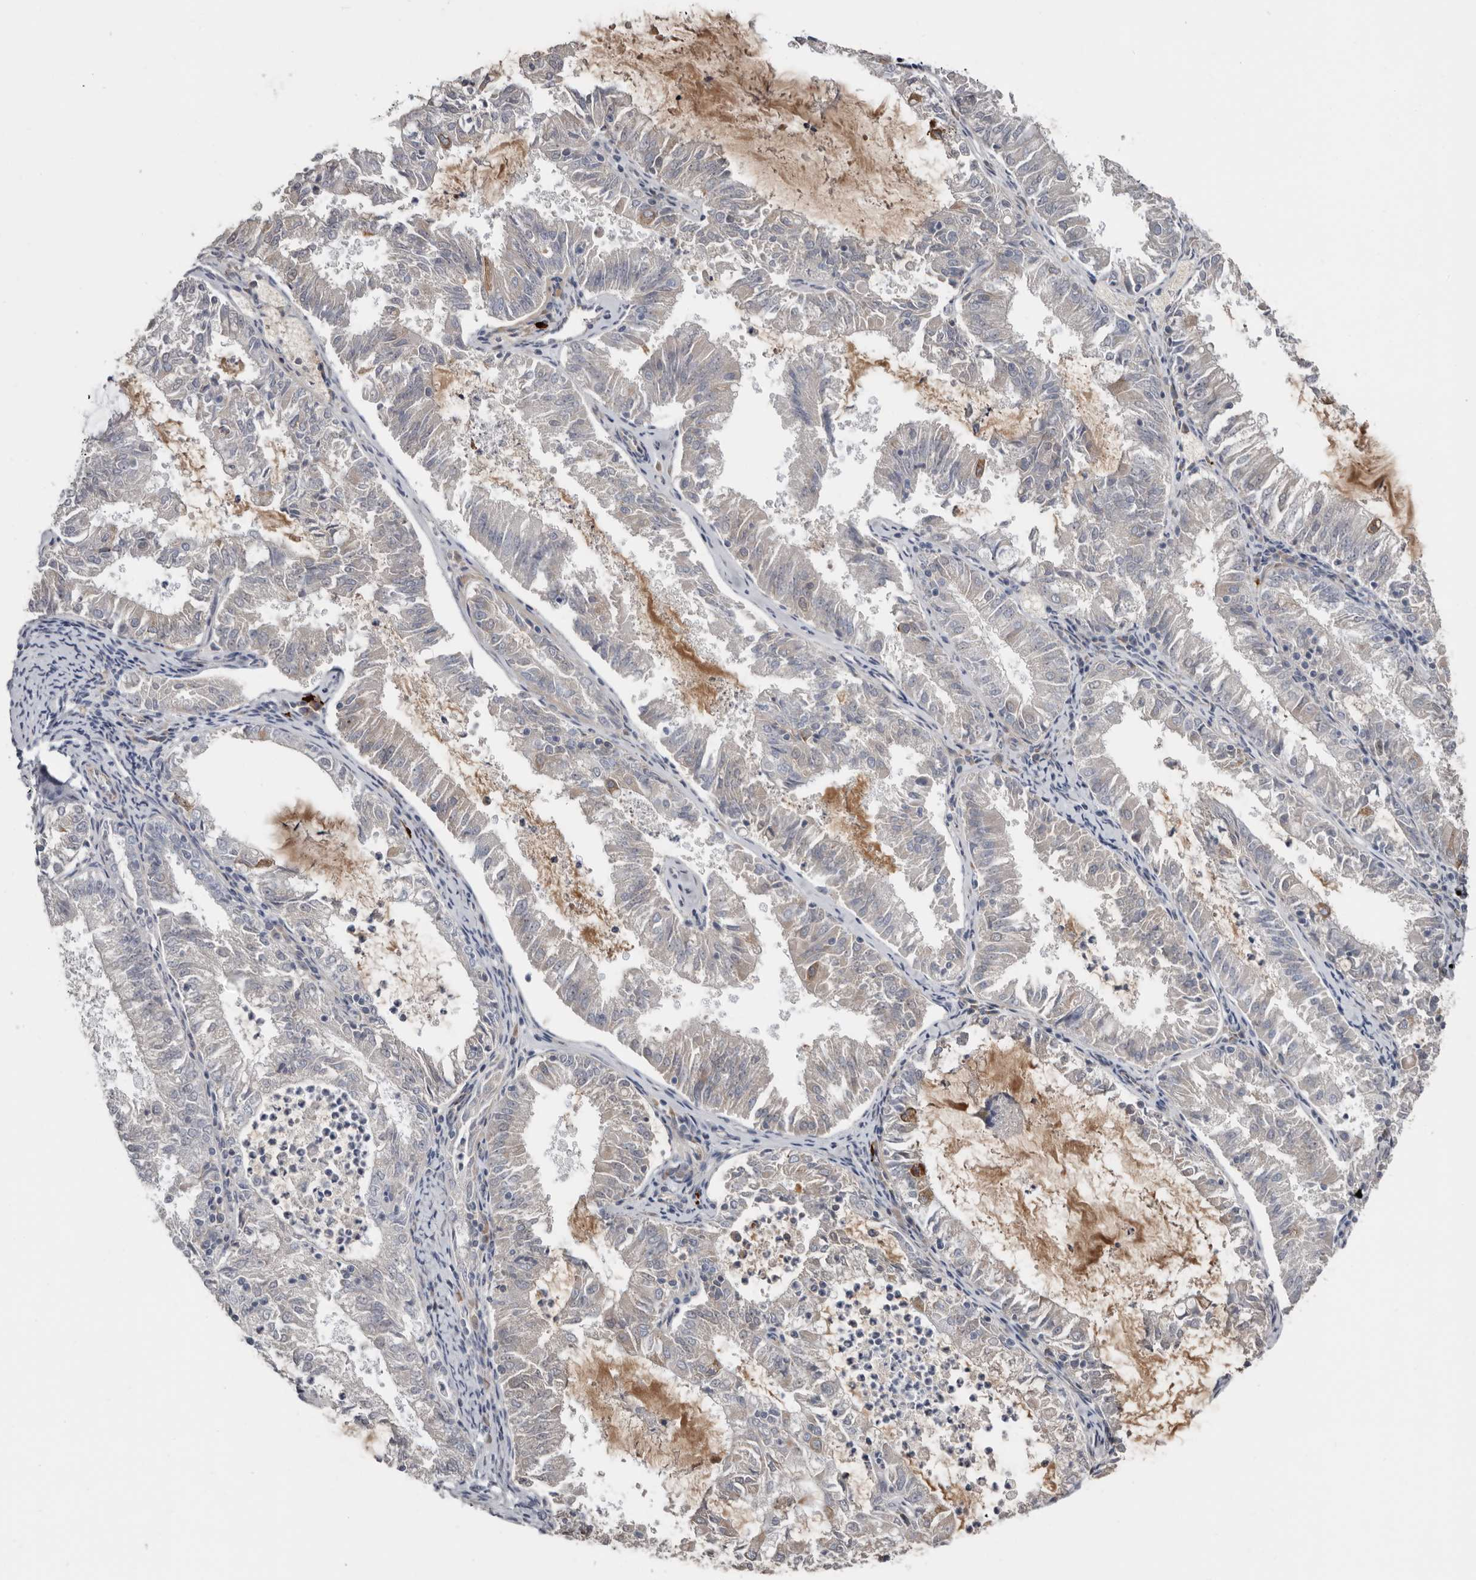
{"staining": {"intensity": "negative", "quantity": "none", "location": "none"}, "tissue": "endometrial cancer", "cell_type": "Tumor cells", "image_type": "cancer", "snomed": [{"axis": "morphology", "description": "Adenocarcinoma, NOS"}, {"axis": "topography", "description": "Endometrium"}], "caption": "Protein analysis of adenocarcinoma (endometrial) exhibits no significant staining in tumor cells. (DAB immunohistochemistry (IHC) with hematoxylin counter stain).", "gene": "ZNF114", "patient": {"sex": "female", "age": 57}}